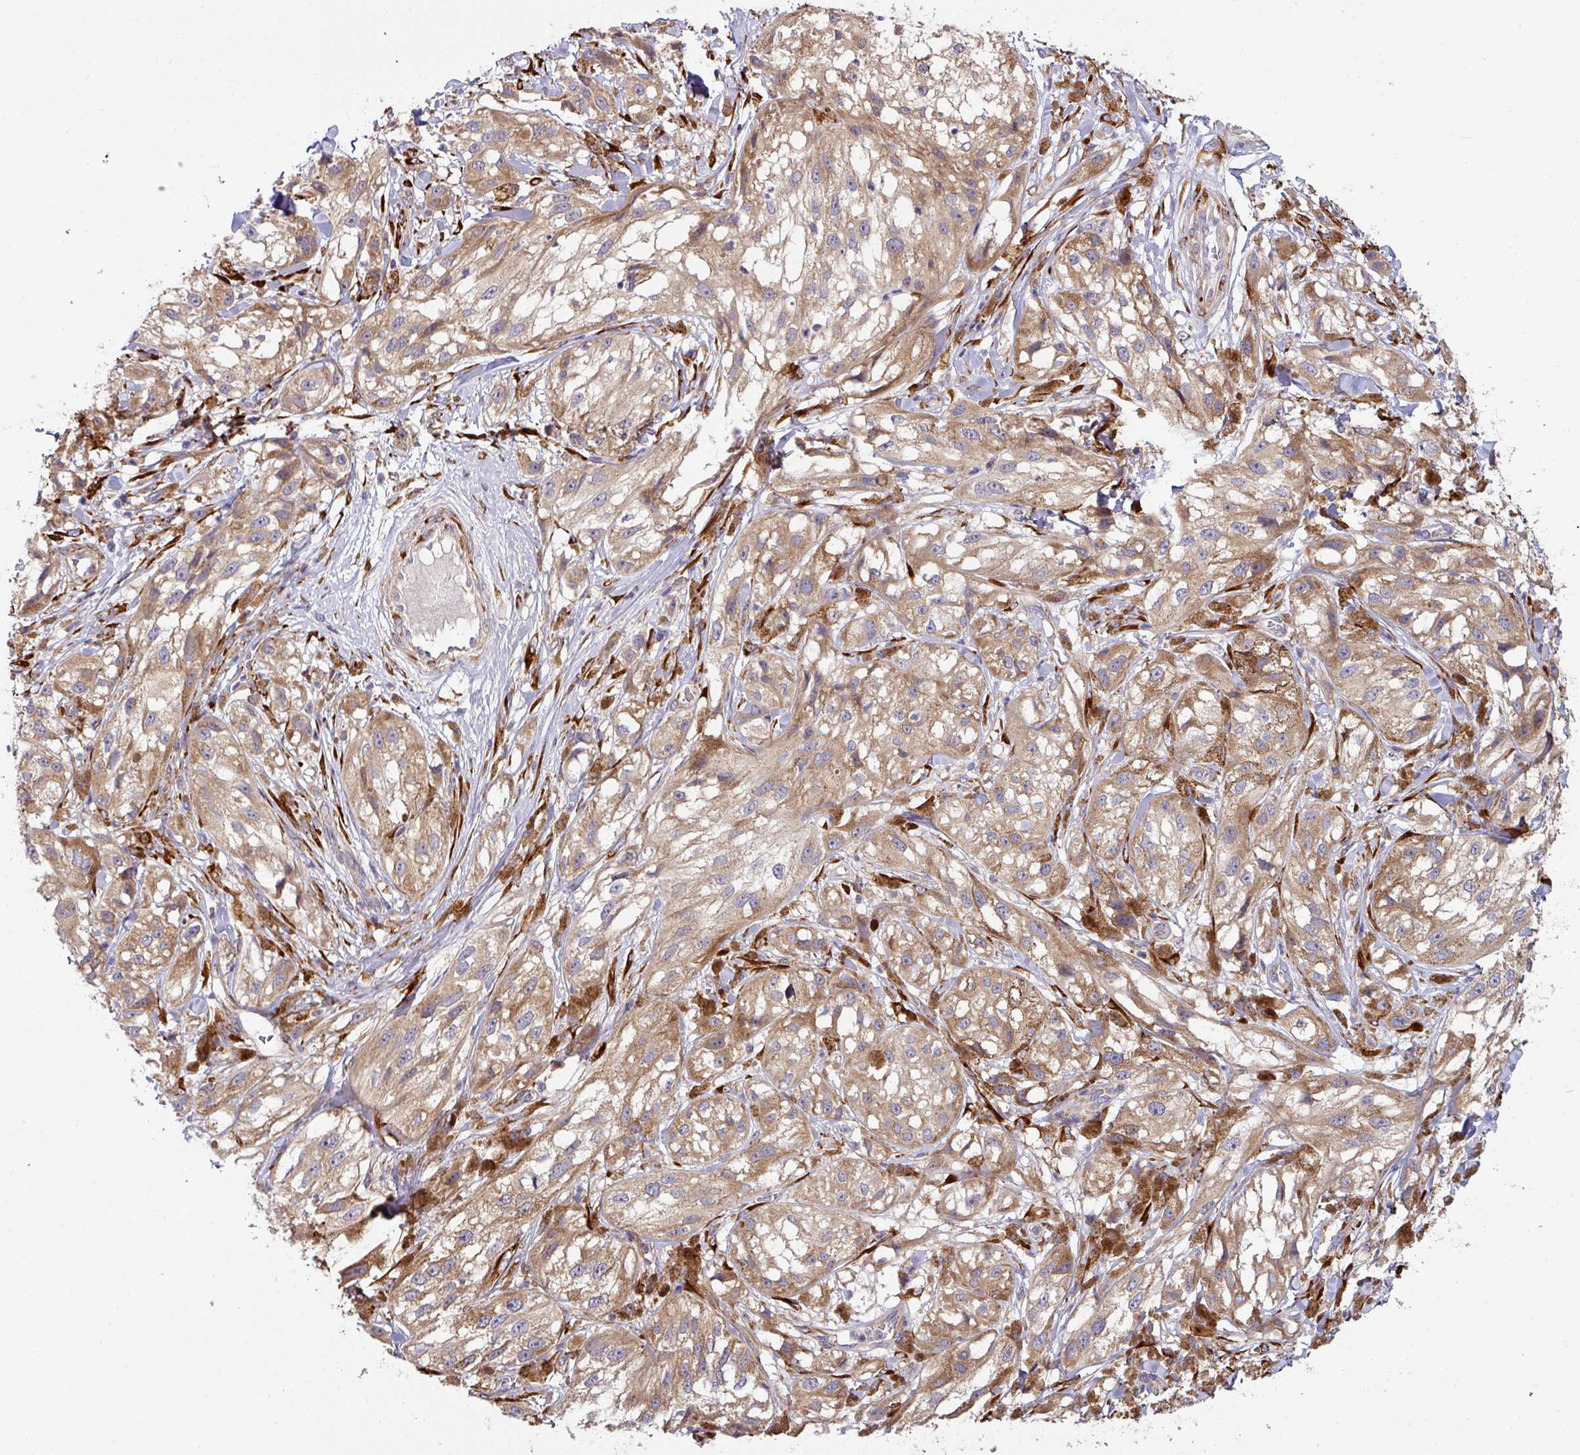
{"staining": {"intensity": "moderate", "quantity": ">75%", "location": "cytoplasmic/membranous"}, "tissue": "melanoma", "cell_type": "Tumor cells", "image_type": "cancer", "snomed": [{"axis": "morphology", "description": "Malignant melanoma, NOS"}, {"axis": "topography", "description": "Skin"}], "caption": "The photomicrograph shows immunohistochemical staining of melanoma. There is moderate cytoplasmic/membranous positivity is identified in approximately >75% of tumor cells.", "gene": "ZNF268", "patient": {"sex": "male", "age": 88}}